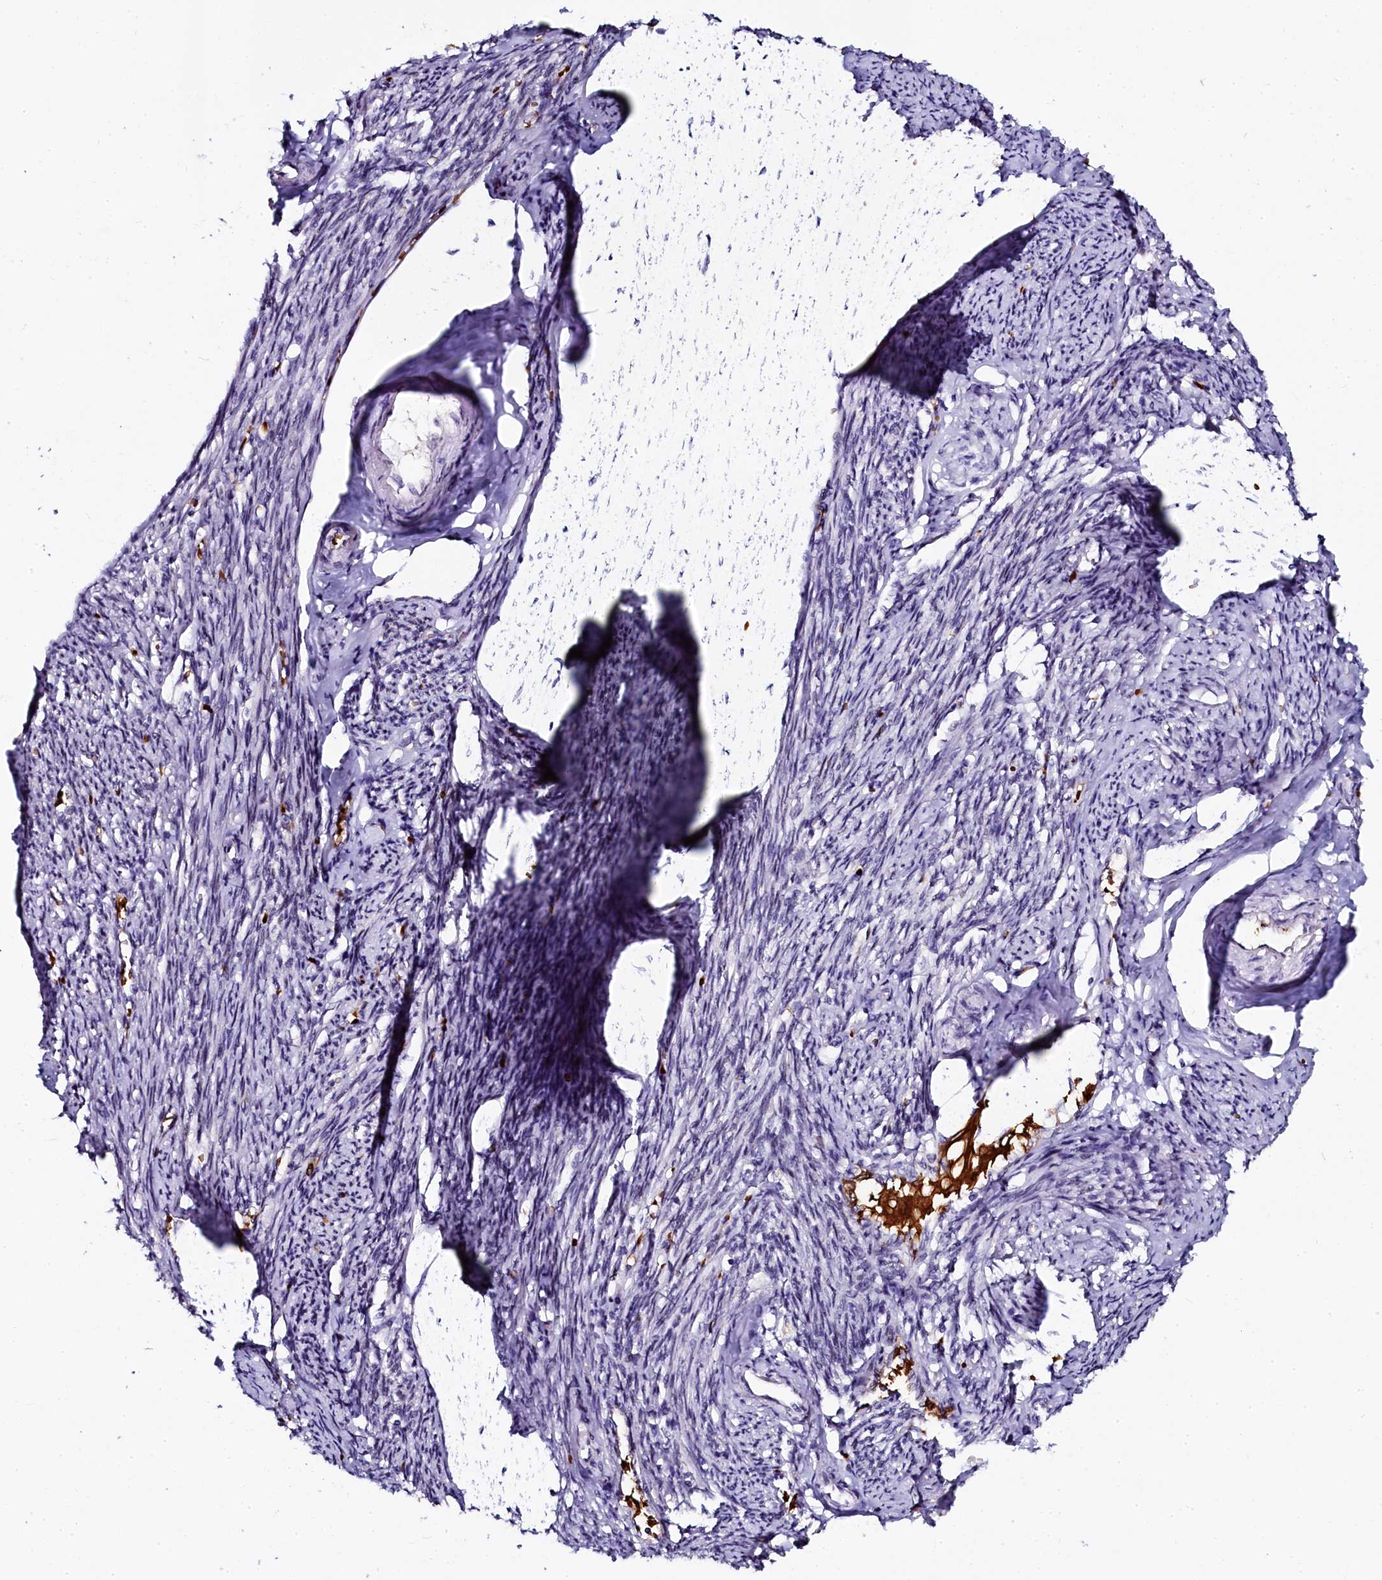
{"staining": {"intensity": "weak", "quantity": "<25%", "location": "cytoplasmic/membranous"}, "tissue": "smooth muscle", "cell_type": "Smooth muscle cells", "image_type": "normal", "snomed": [{"axis": "morphology", "description": "Normal tissue, NOS"}, {"axis": "topography", "description": "Smooth muscle"}, {"axis": "topography", "description": "Uterus"}], "caption": "Immunohistochemistry (IHC) micrograph of normal smooth muscle: human smooth muscle stained with DAB exhibits no significant protein expression in smooth muscle cells. (DAB immunohistochemistry with hematoxylin counter stain).", "gene": "CTDSPL2", "patient": {"sex": "female", "age": 59}}